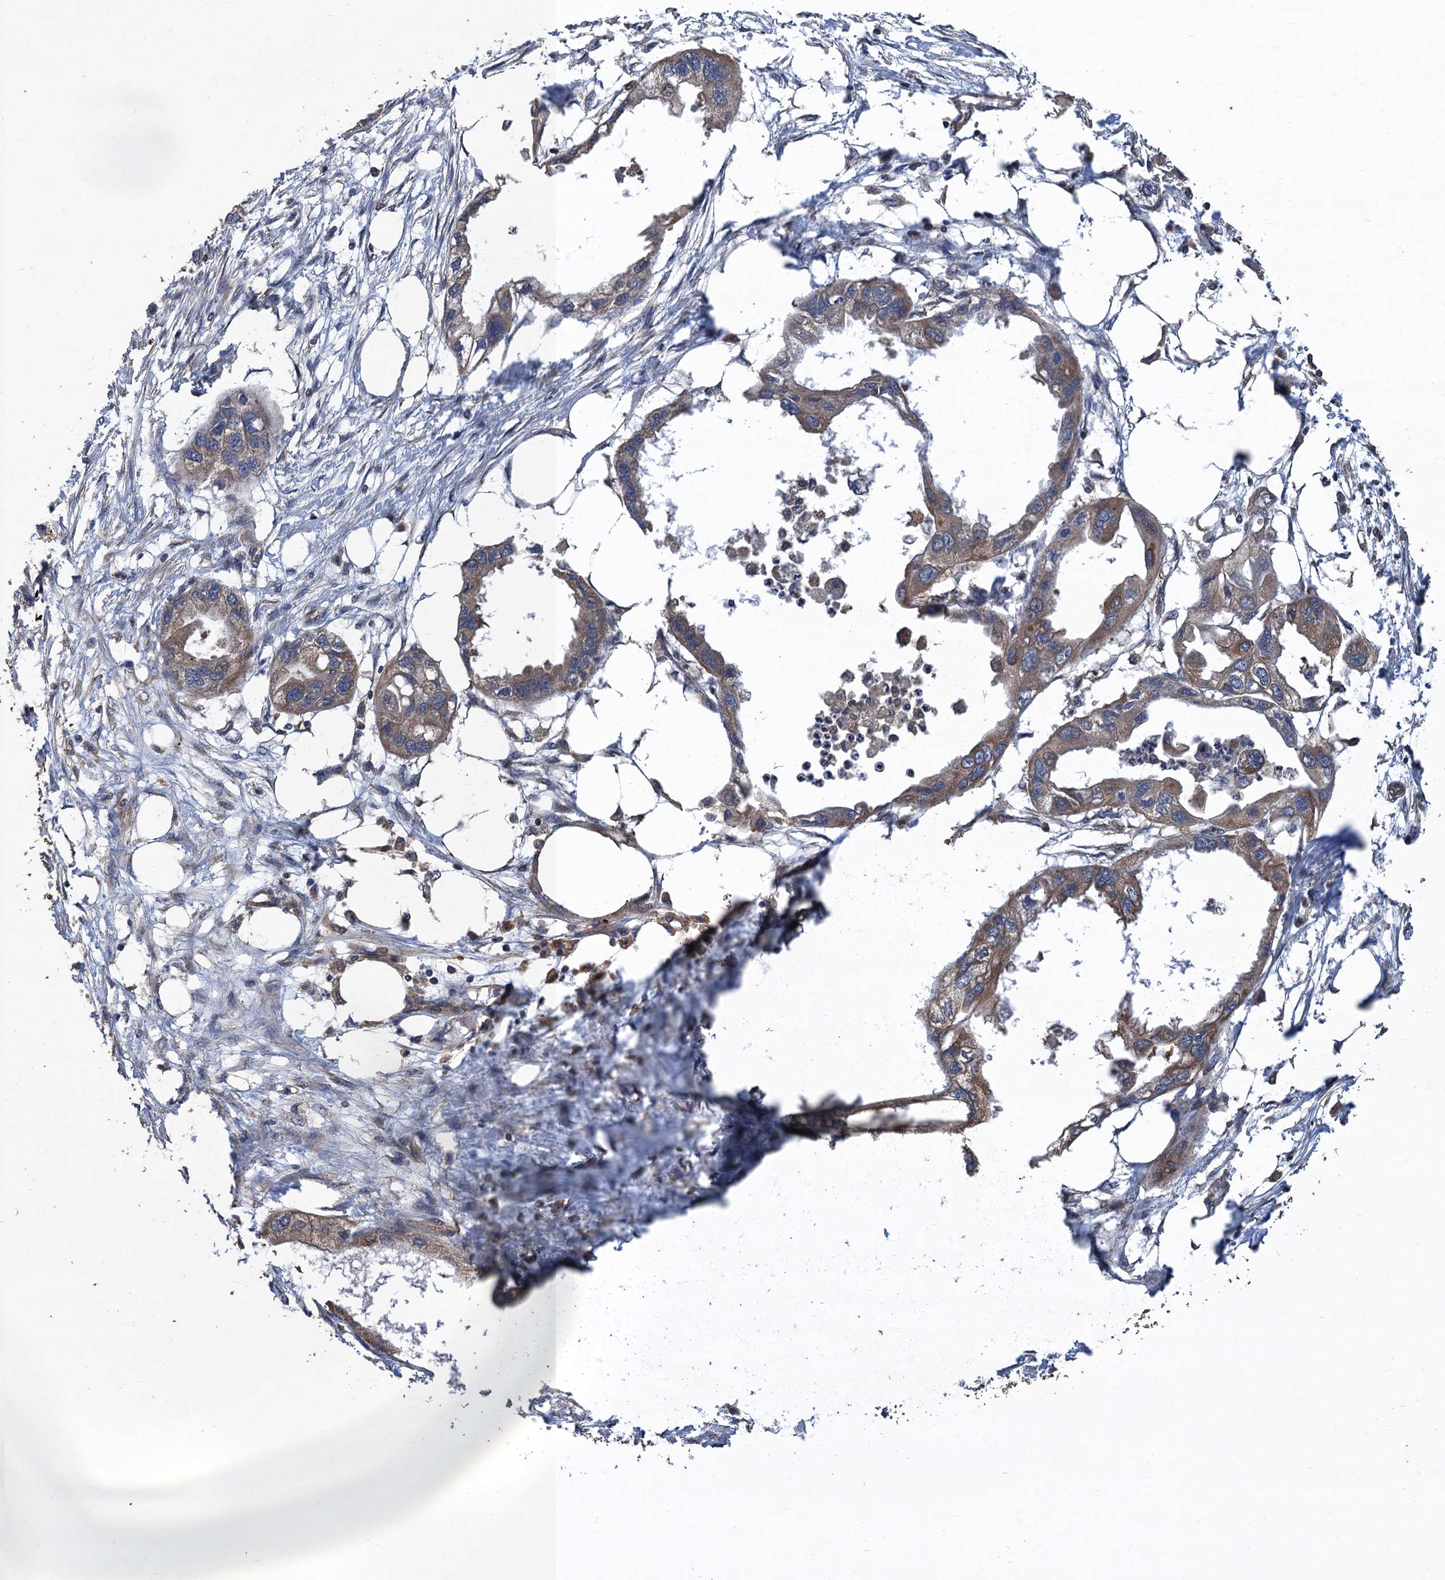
{"staining": {"intensity": "weak", "quantity": ">75%", "location": "cytoplasmic/membranous"}, "tissue": "endometrial cancer", "cell_type": "Tumor cells", "image_type": "cancer", "snomed": [{"axis": "morphology", "description": "Adenocarcinoma, NOS"}, {"axis": "morphology", "description": "Adenocarcinoma, metastatic, NOS"}, {"axis": "topography", "description": "Adipose tissue"}, {"axis": "topography", "description": "Endometrium"}], "caption": "Immunohistochemical staining of metastatic adenocarcinoma (endometrial) reveals weak cytoplasmic/membranous protein staining in about >75% of tumor cells.", "gene": "PPP4R1", "patient": {"sex": "female", "age": 67}}